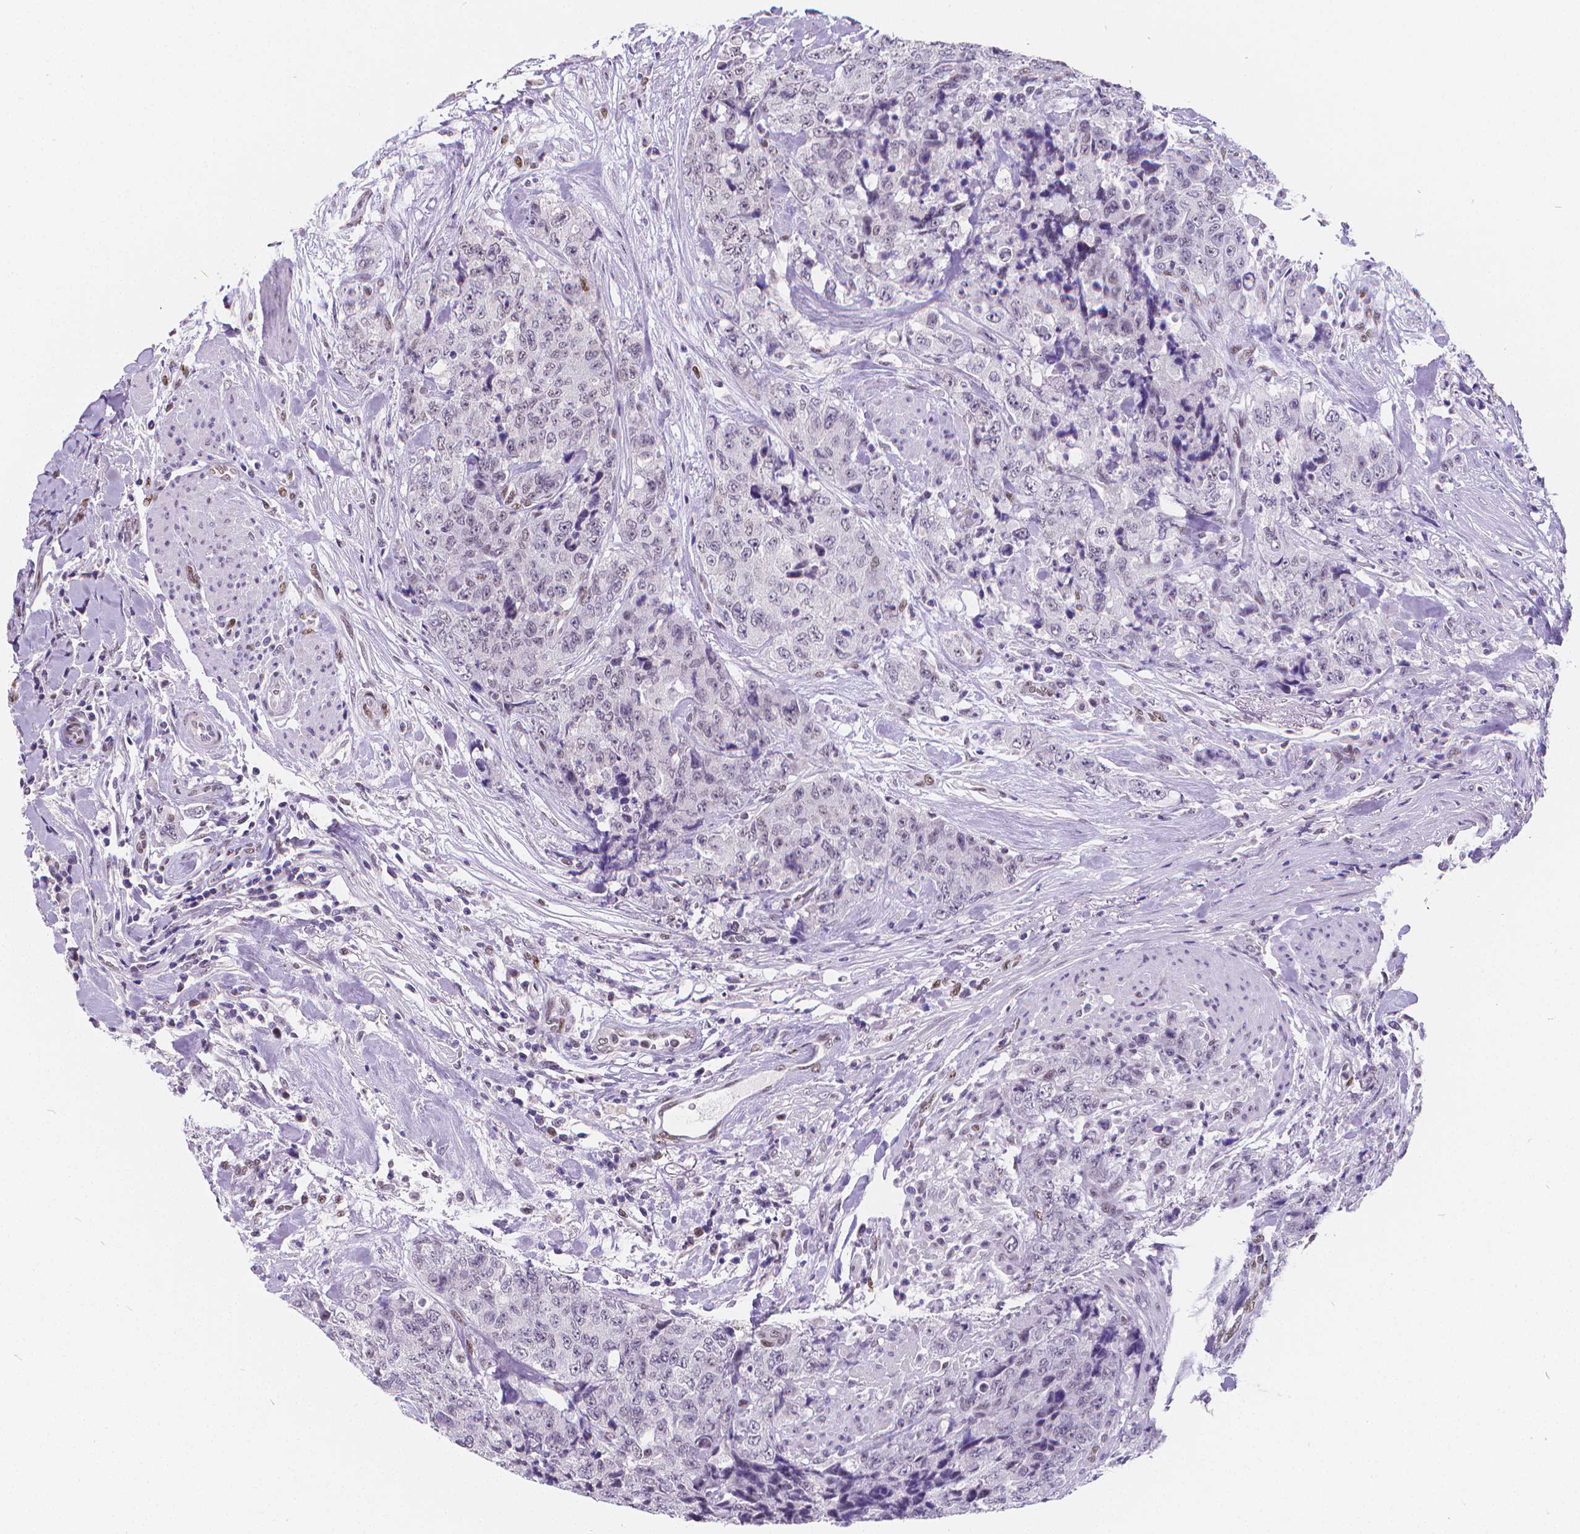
{"staining": {"intensity": "negative", "quantity": "none", "location": "none"}, "tissue": "urothelial cancer", "cell_type": "Tumor cells", "image_type": "cancer", "snomed": [{"axis": "morphology", "description": "Urothelial carcinoma, High grade"}, {"axis": "topography", "description": "Urinary bladder"}], "caption": "Immunohistochemistry image of human high-grade urothelial carcinoma stained for a protein (brown), which demonstrates no staining in tumor cells.", "gene": "MEF2C", "patient": {"sex": "female", "age": 78}}